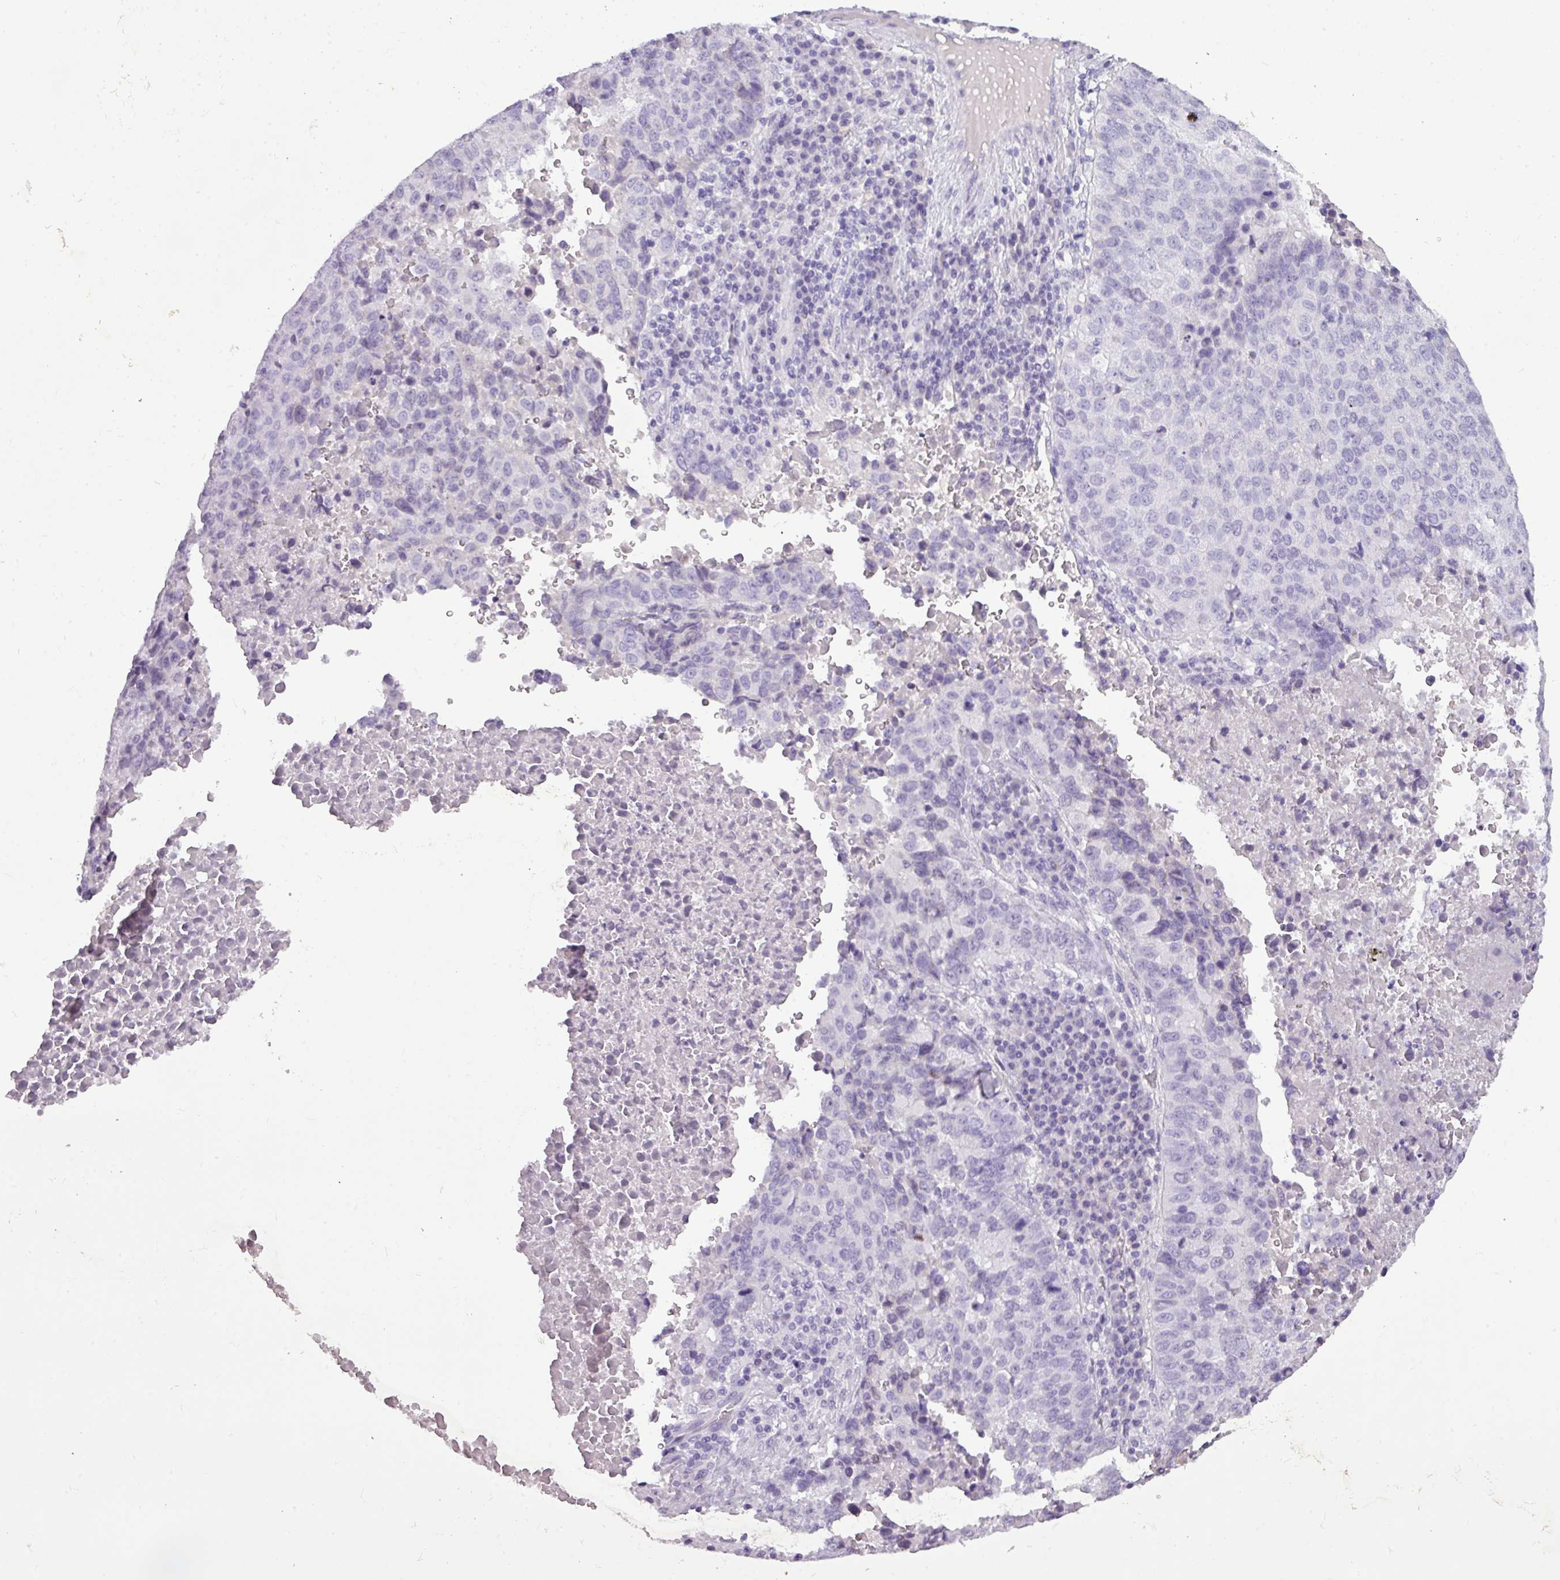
{"staining": {"intensity": "negative", "quantity": "none", "location": "none"}, "tissue": "lung cancer", "cell_type": "Tumor cells", "image_type": "cancer", "snomed": [{"axis": "morphology", "description": "Squamous cell carcinoma, NOS"}, {"axis": "topography", "description": "Lung"}], "caption": "IHC of lung squamous cell carcinoma displays no staining in tumor cells.", "gene": "TMEM91", "patient": {"sex": "male", "age": 73}}